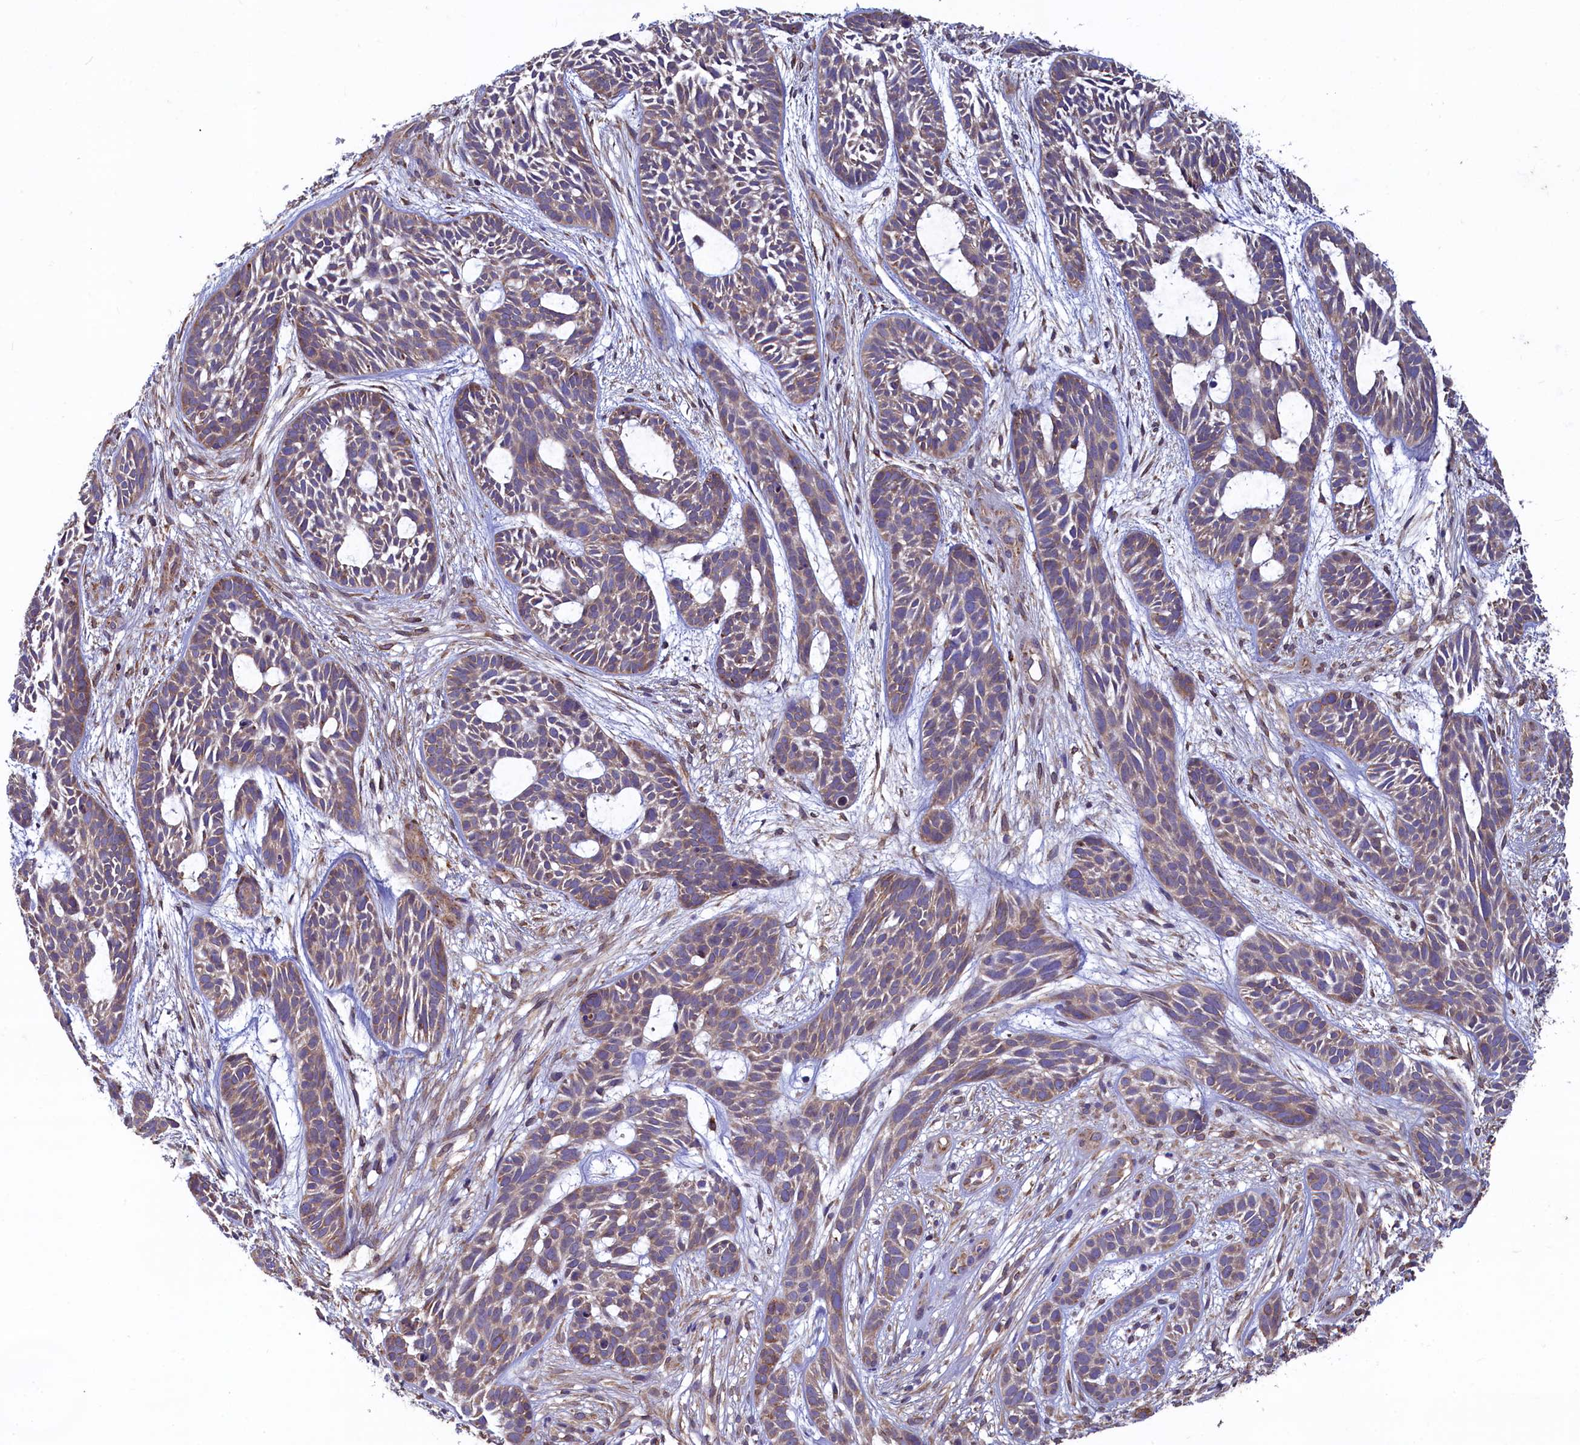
{"staining": {"intensity": "weak", "quantity": ">75%", "location": "cytoplasmic/membranous"}, "tissue": "skin cancer", "cell_type": "Tumor cells", "image_type": "cancer", "snomed": [{"axis": "morphology", "description": "Basal cell carcinoma"}, {"axis": "topography", "description": "Skin"}], "caption": "This is a photomicrograph of immunohistochemistry (IHC) staining of skin basal cell carcinoma, which shows weak expression in the cytoplasmic/membranous of tumor cells.", "gene": "SPATA2L", "patient": {"sex": "male", "age": 89}}